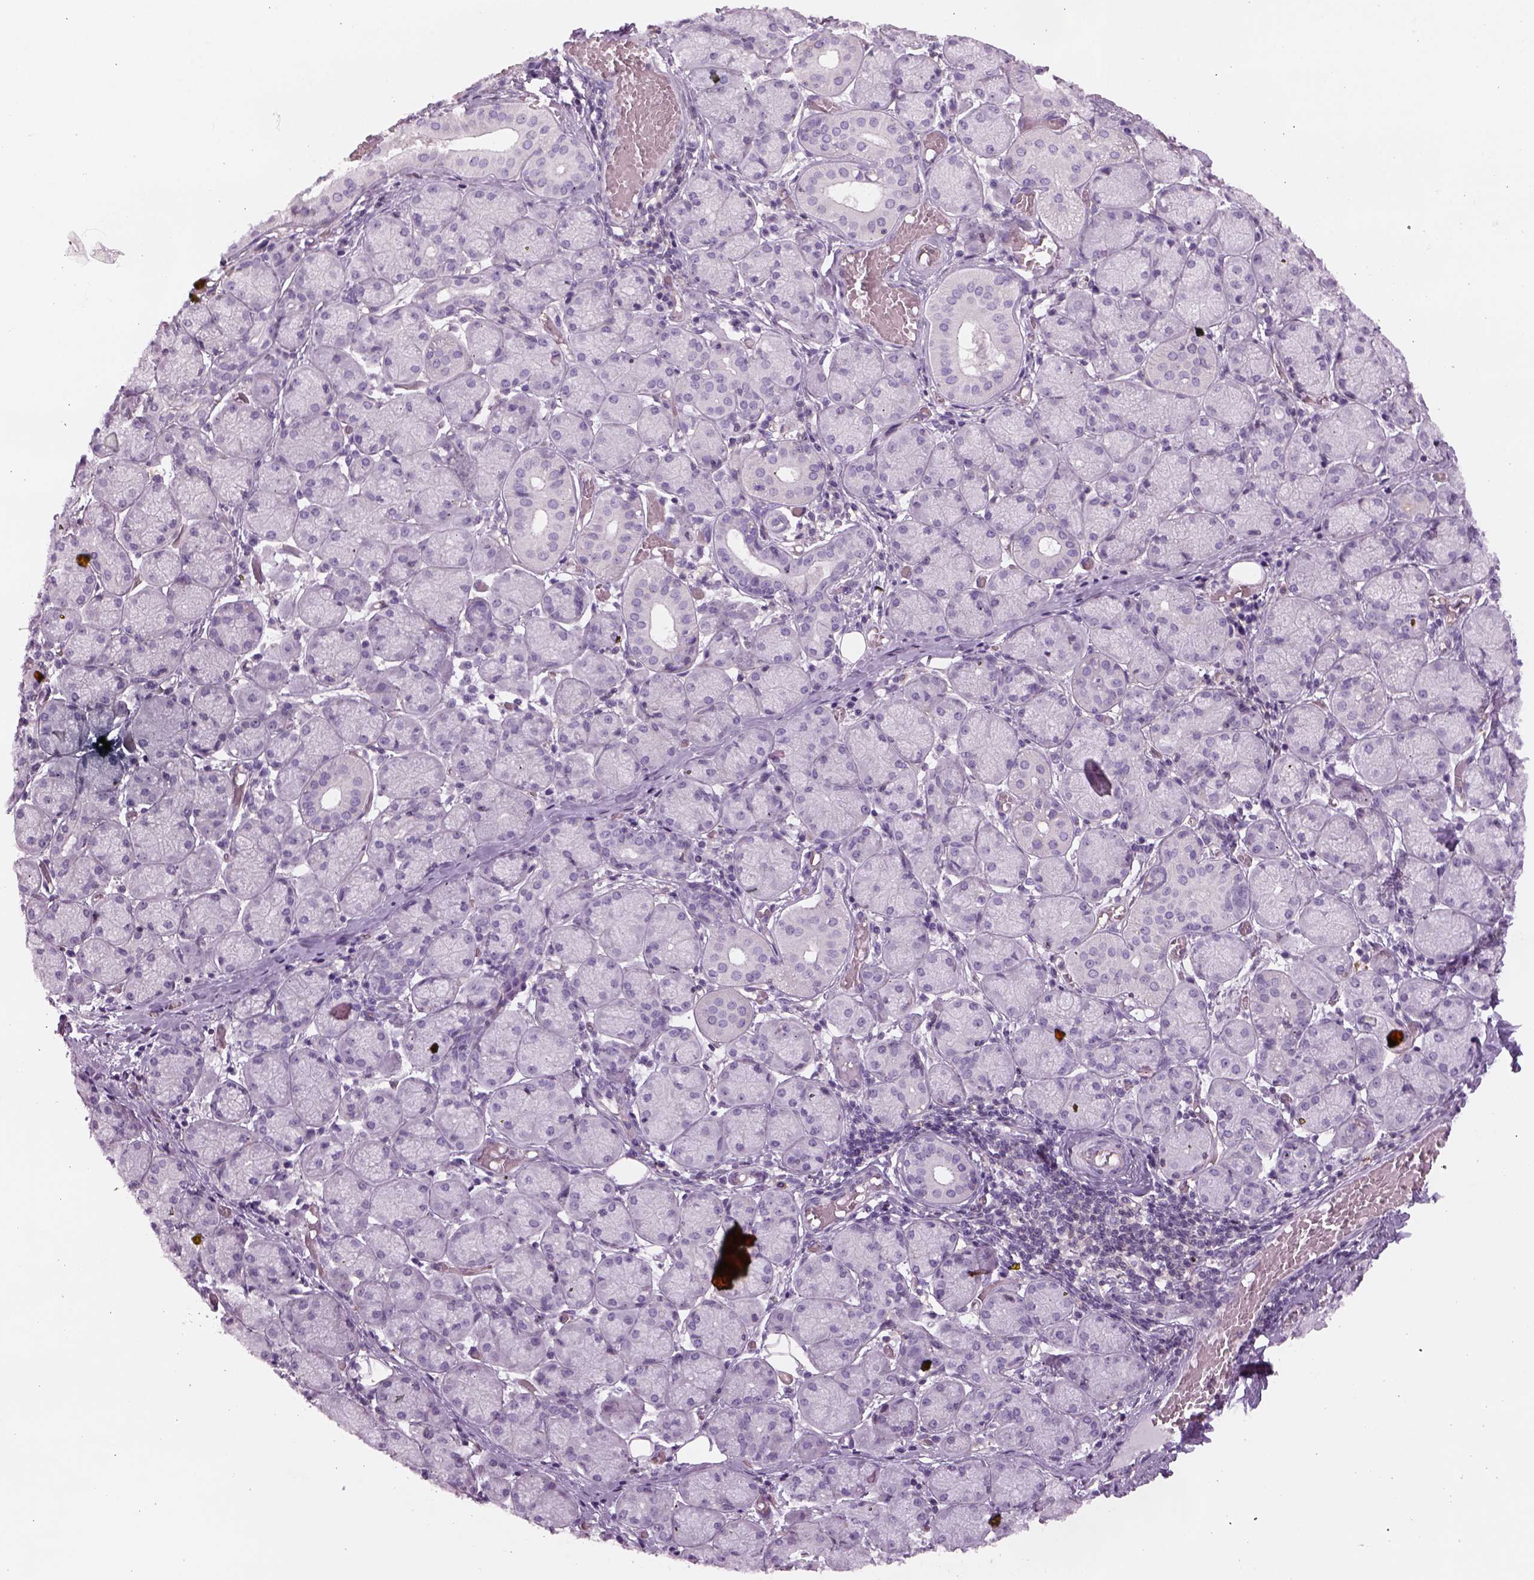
{"staining": {"intensity": "negative", "quantity": "none", "location": "none"}, "tissue": "salivary gland", "cell_type": "Glandular cells", "image_type": "normal", "snomed": [{"axis": "morphology", "description": "Normal tissue, NOS"}, {"axis": "topography", "description": "Salivary gland"}, {"axis": "topography", "description": "Peripheral nerve tissue"}], "caption": "This is a photomicrograph of immunohistochemistry staining of normal salivary gland, which shows no staining in glandular cells.", "gene": "SLC1A7", "patient": {"sex": "female", "age": 24}}